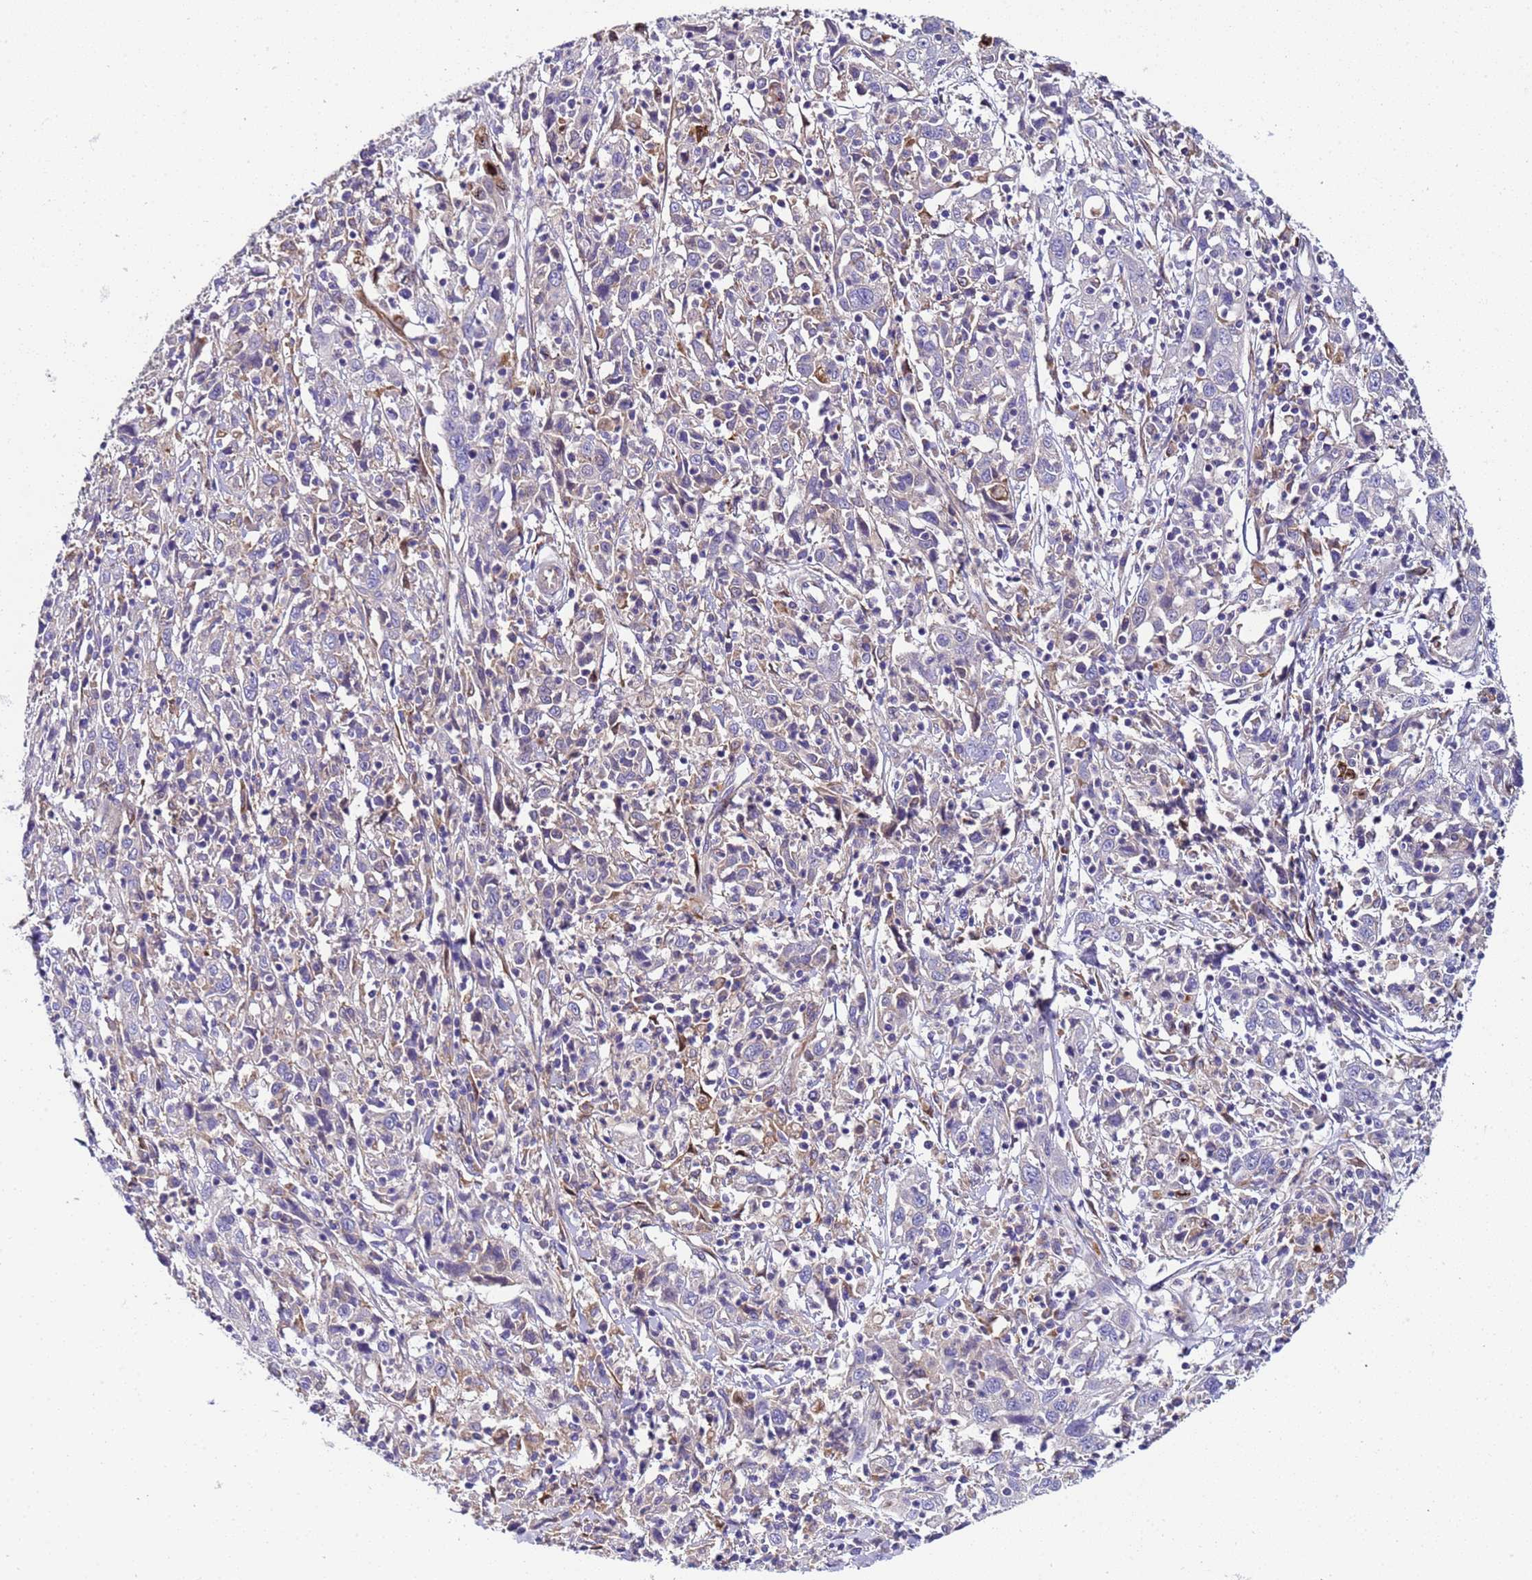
{"staining": {"intensity": "negative", "quantity": "none", "location": "none"}, "tissue": "cervical cancer", "cell_type": "Tumor cells", "image_type": "cancer", "snomed": [{"axis": "morphology", "description": "Squamous cell carcinoma, NOS"}, {"axis": "topography", "description": "Cervix"}], "caption": "Immunohistochemical staining of cervical cancer exhibits no significant staining in tumor cells.", "gene": "PAQR7", "patient": {"sex": "female", "age": 46}}